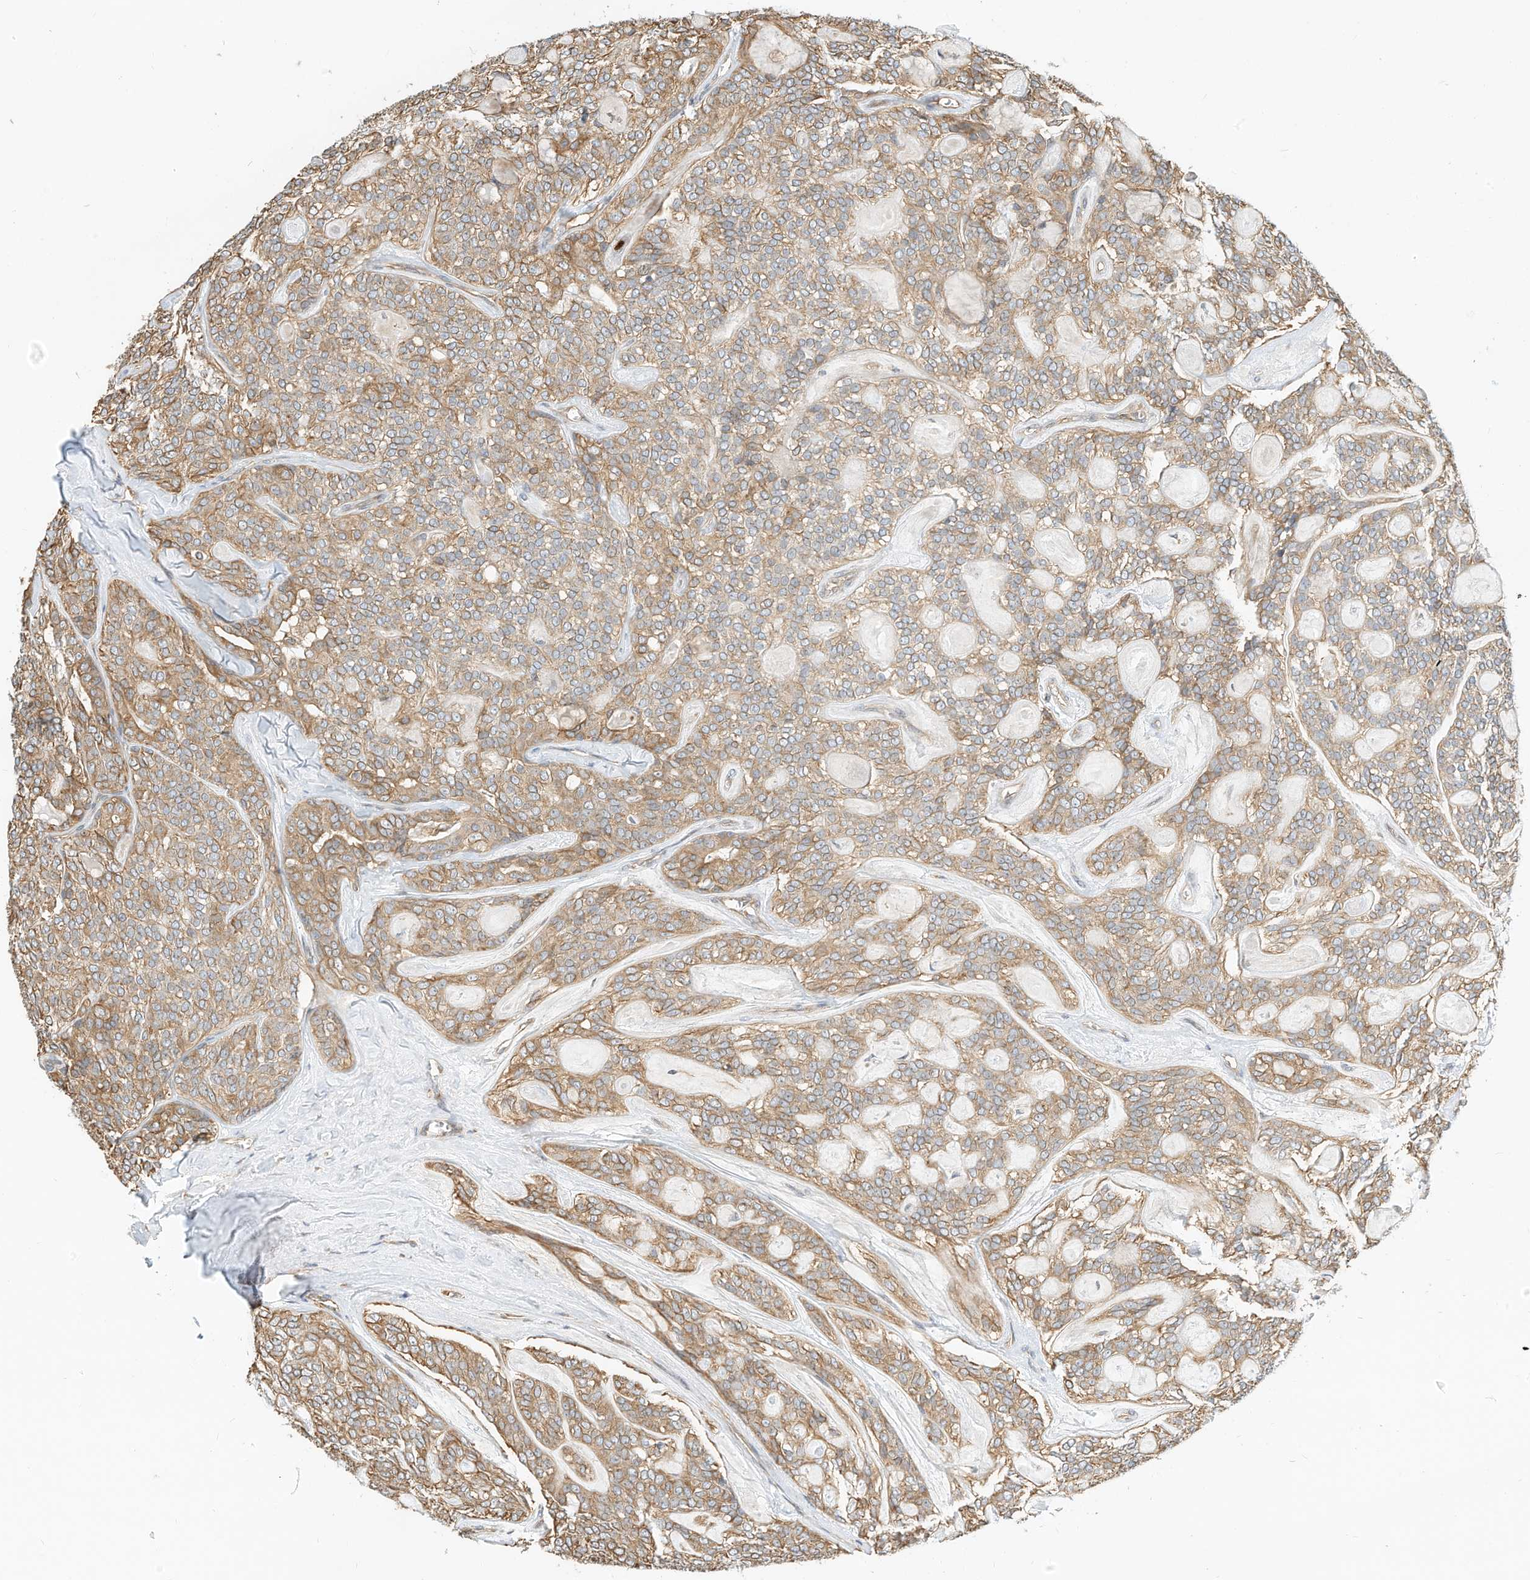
{"staining": {"intensity": "moderate", "quantity": ">75%", "location": "cytoplasmic/membranous"}, "tissue": "head and neck cancer", "cell_type": "Tumor cells", "image_type": "cancer", "snomed": [{"axis": "morphology", "description": "Adenocarcinoma, NOS"}, {"axis": "topography", "description": "Head-Neck"}], "caption": "This image demonstrates immunohistochemistry (IHC) staining of human adenocarcinoma (head and neck), with medium moderate cytoplasmic/membranous staining in approximately >75% of tumor cells.", "gene": "OFD1", "patient": {"sex": "male", "age": 66}}